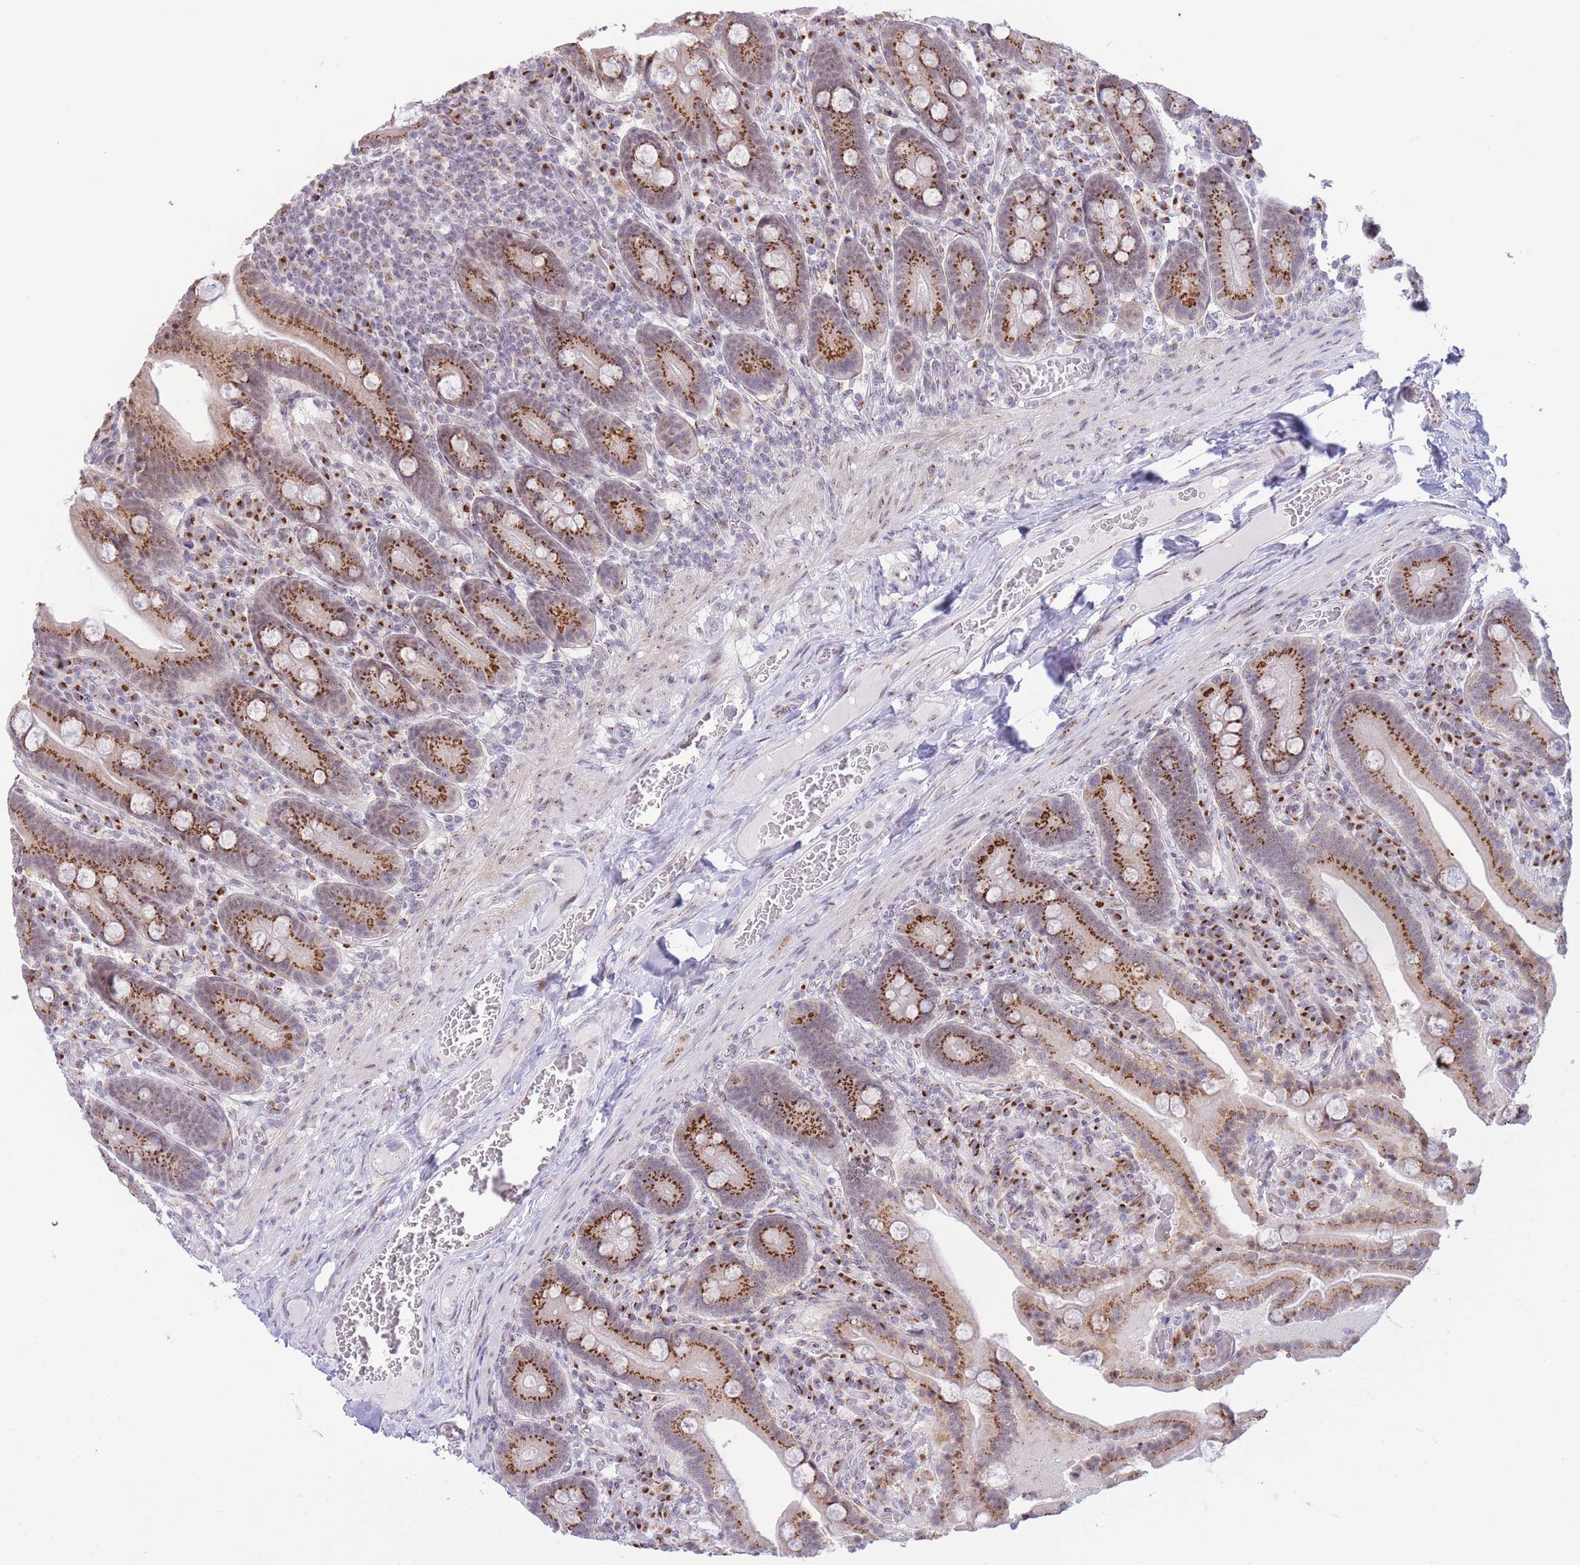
{"staining": {"intensity": "strong", "quantity": ">75%", "location": "cytoplasmic/membranous"}, "tissue": "duodenum", "cell_type": "Glandular cells", "image_type": "normal", "snomed": [{"axis": "morphology", "description": "Normal tissue, NOS"}, {"axis": "topography", "description": "Duodenum"}], "caption": "Glandular cells reveal high levels of strong cytoplasmic/membranous staining in approximately >75% of cells in unremarkable human duodenum. Using DAB (3,3'-diaminobenzidine) (brown) and hematoxylin (blue) stains, captured at high magnification using brightfield microscopy.", "gene": "INO80C", "patient": {"sex": "female", "age": 62}}